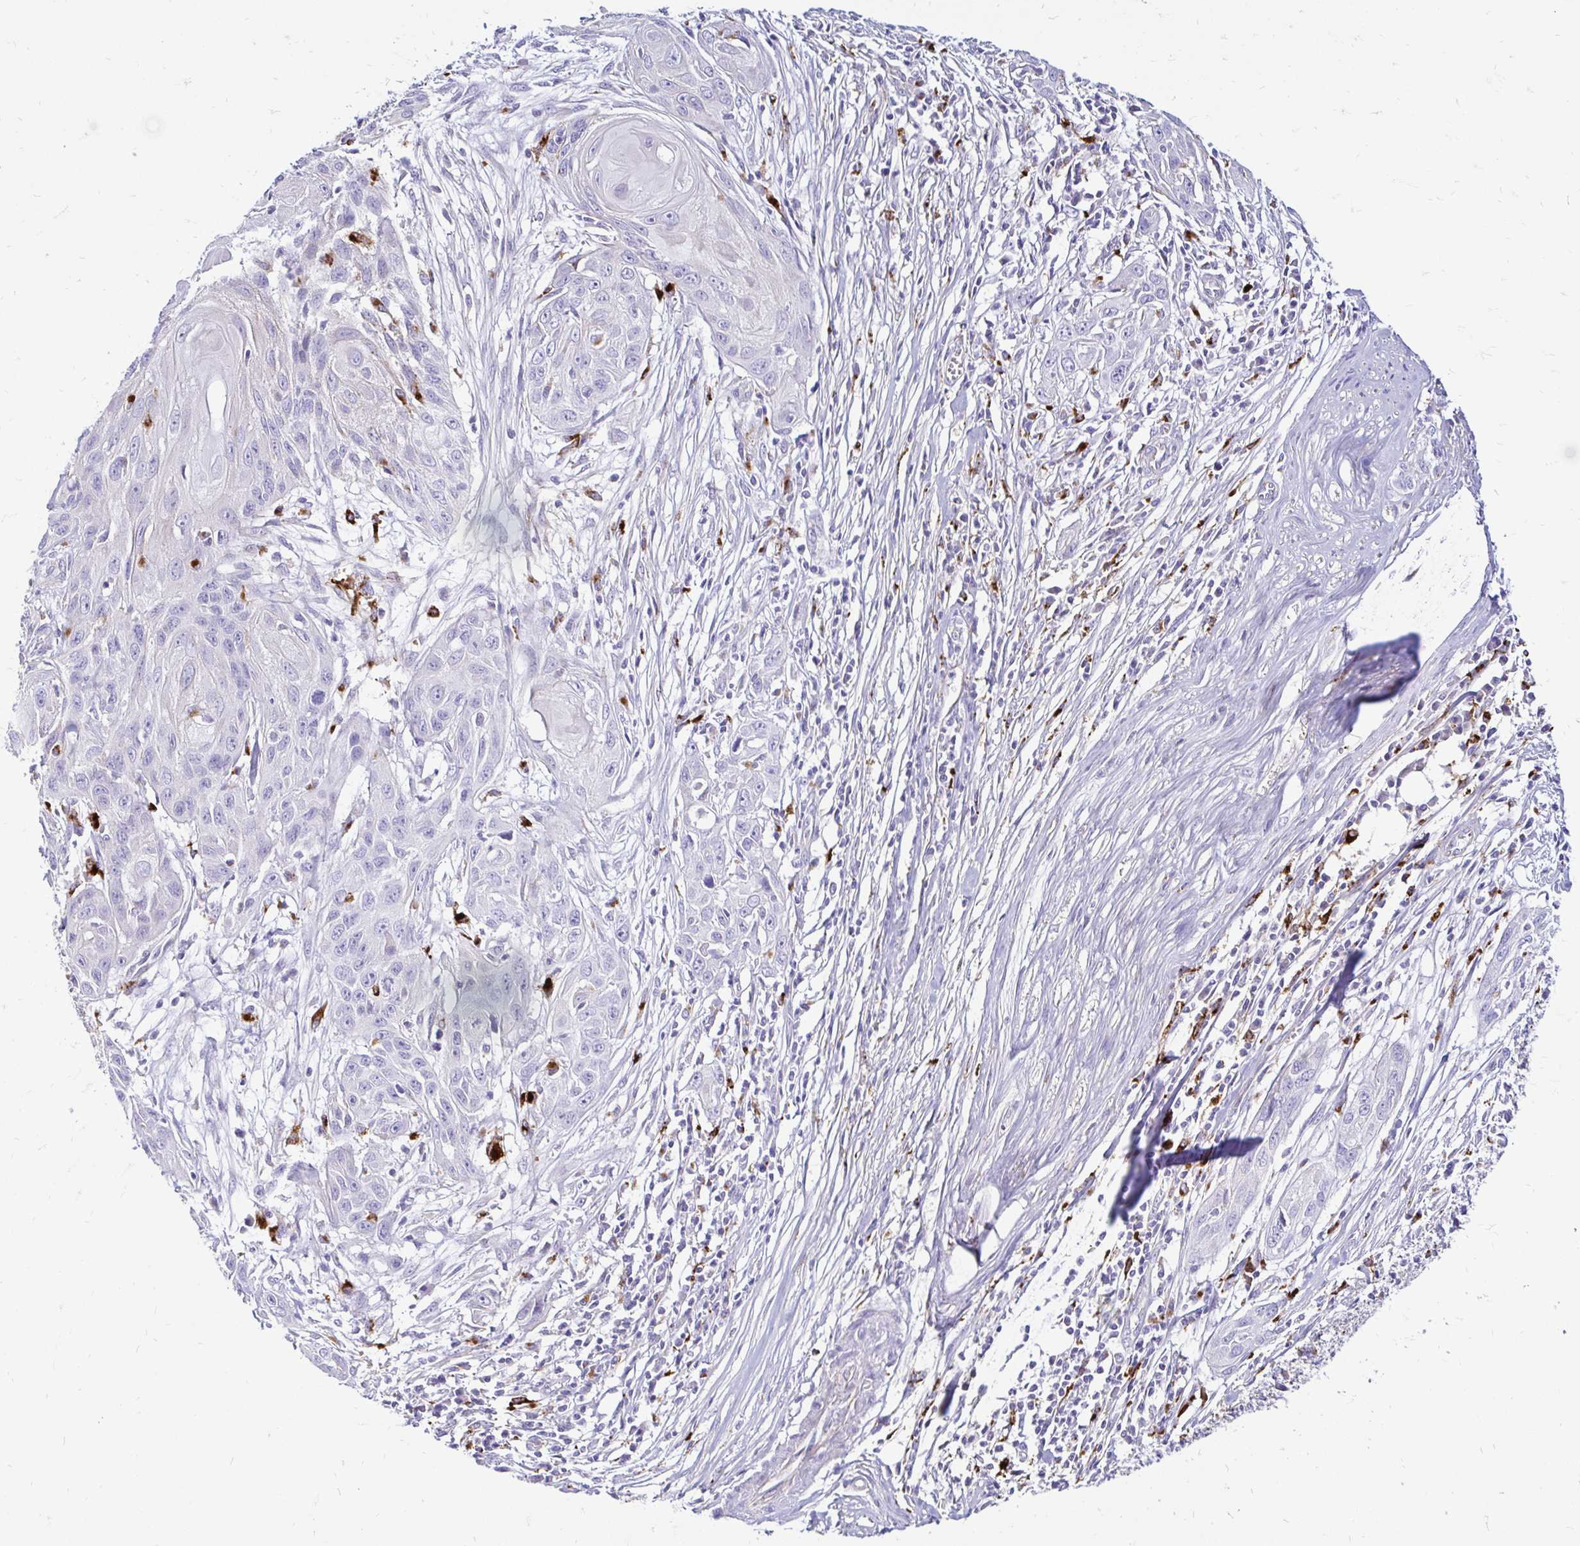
{"staining": {"intensity": "negative", "quantity": "none", "location": "none"}, "tissue": "skin cancer", "cell_type": "Tumor cells", "image_type": "cancer", "snomed": [{"axis": "morphology", "description": "Squamous cell carcinoma, NOS"}, {"axis": "topography", "description": "Skin"}, {"axis": "topography", "description": "Vulva"}], "caption": "Tumor cells show no significant positivity in skin cancer (squamous cell carcinoma). The staining was performed using DAB (3,3'-diaminobenzidine) to visualize the protein expression in brown, while the nuclei were stained in blue with hematoxylin (Magnification: 20x).", "gene": "FUCA1", "patient": {"sex": "female", "age": 83}}